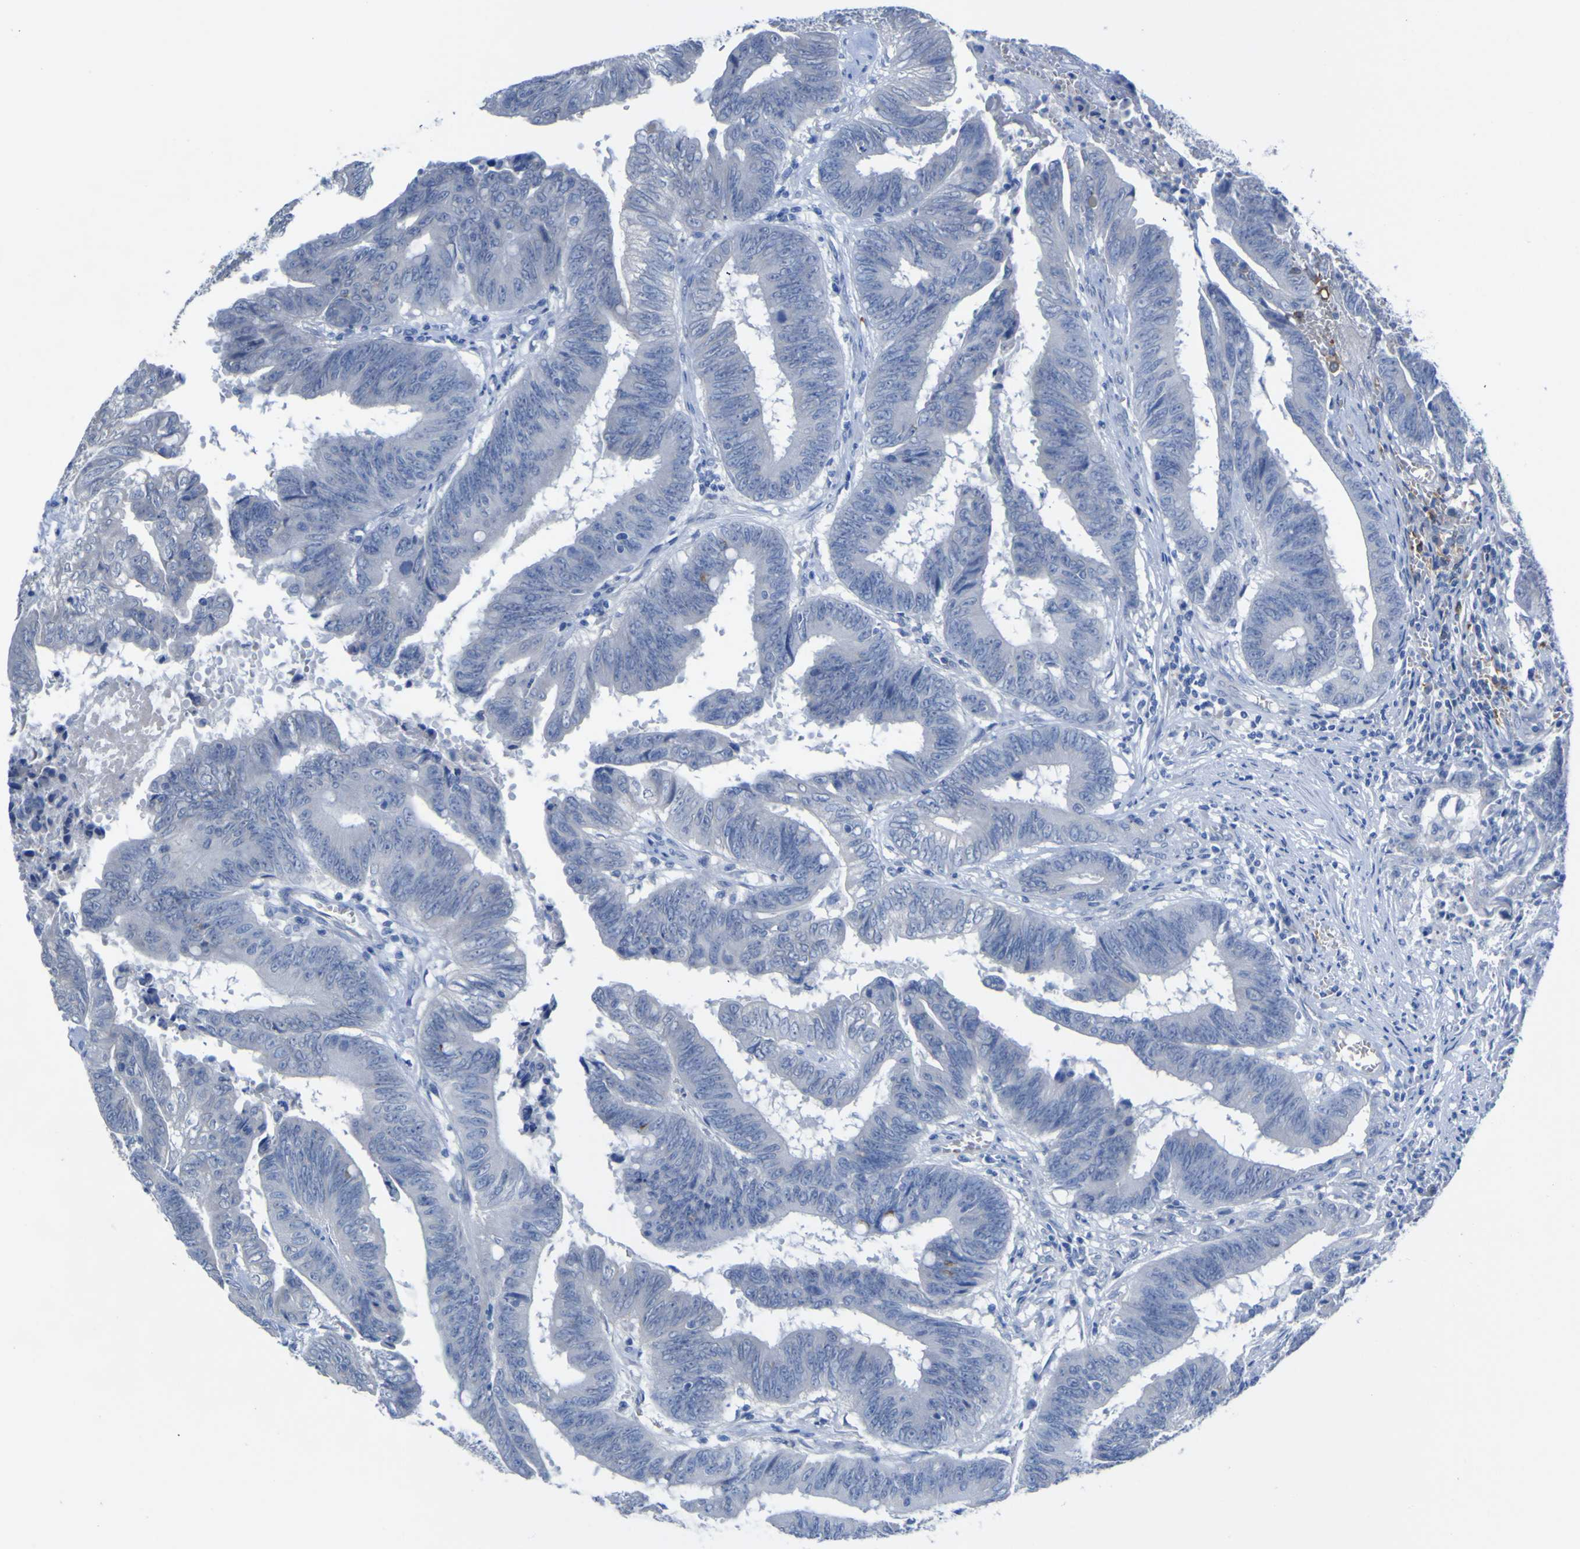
{"staining": {"intensity": "negative", "quantity": "none", "location": "none"}, "tissue": "colorectal cancer", "cell_type": "Tumor cells", "image_type": "cancer", "snomed": [{"axis": "morphology", "description": "Adenocarcinoma, NOS"}, {"axis": "topography", "description": "Colon"}], "caption": "IHC of human colorectal adenocarcinoma shows no staining in tumor cells.", "gene": "GCM1", "patient": {"sex": "male", "age": 45}}